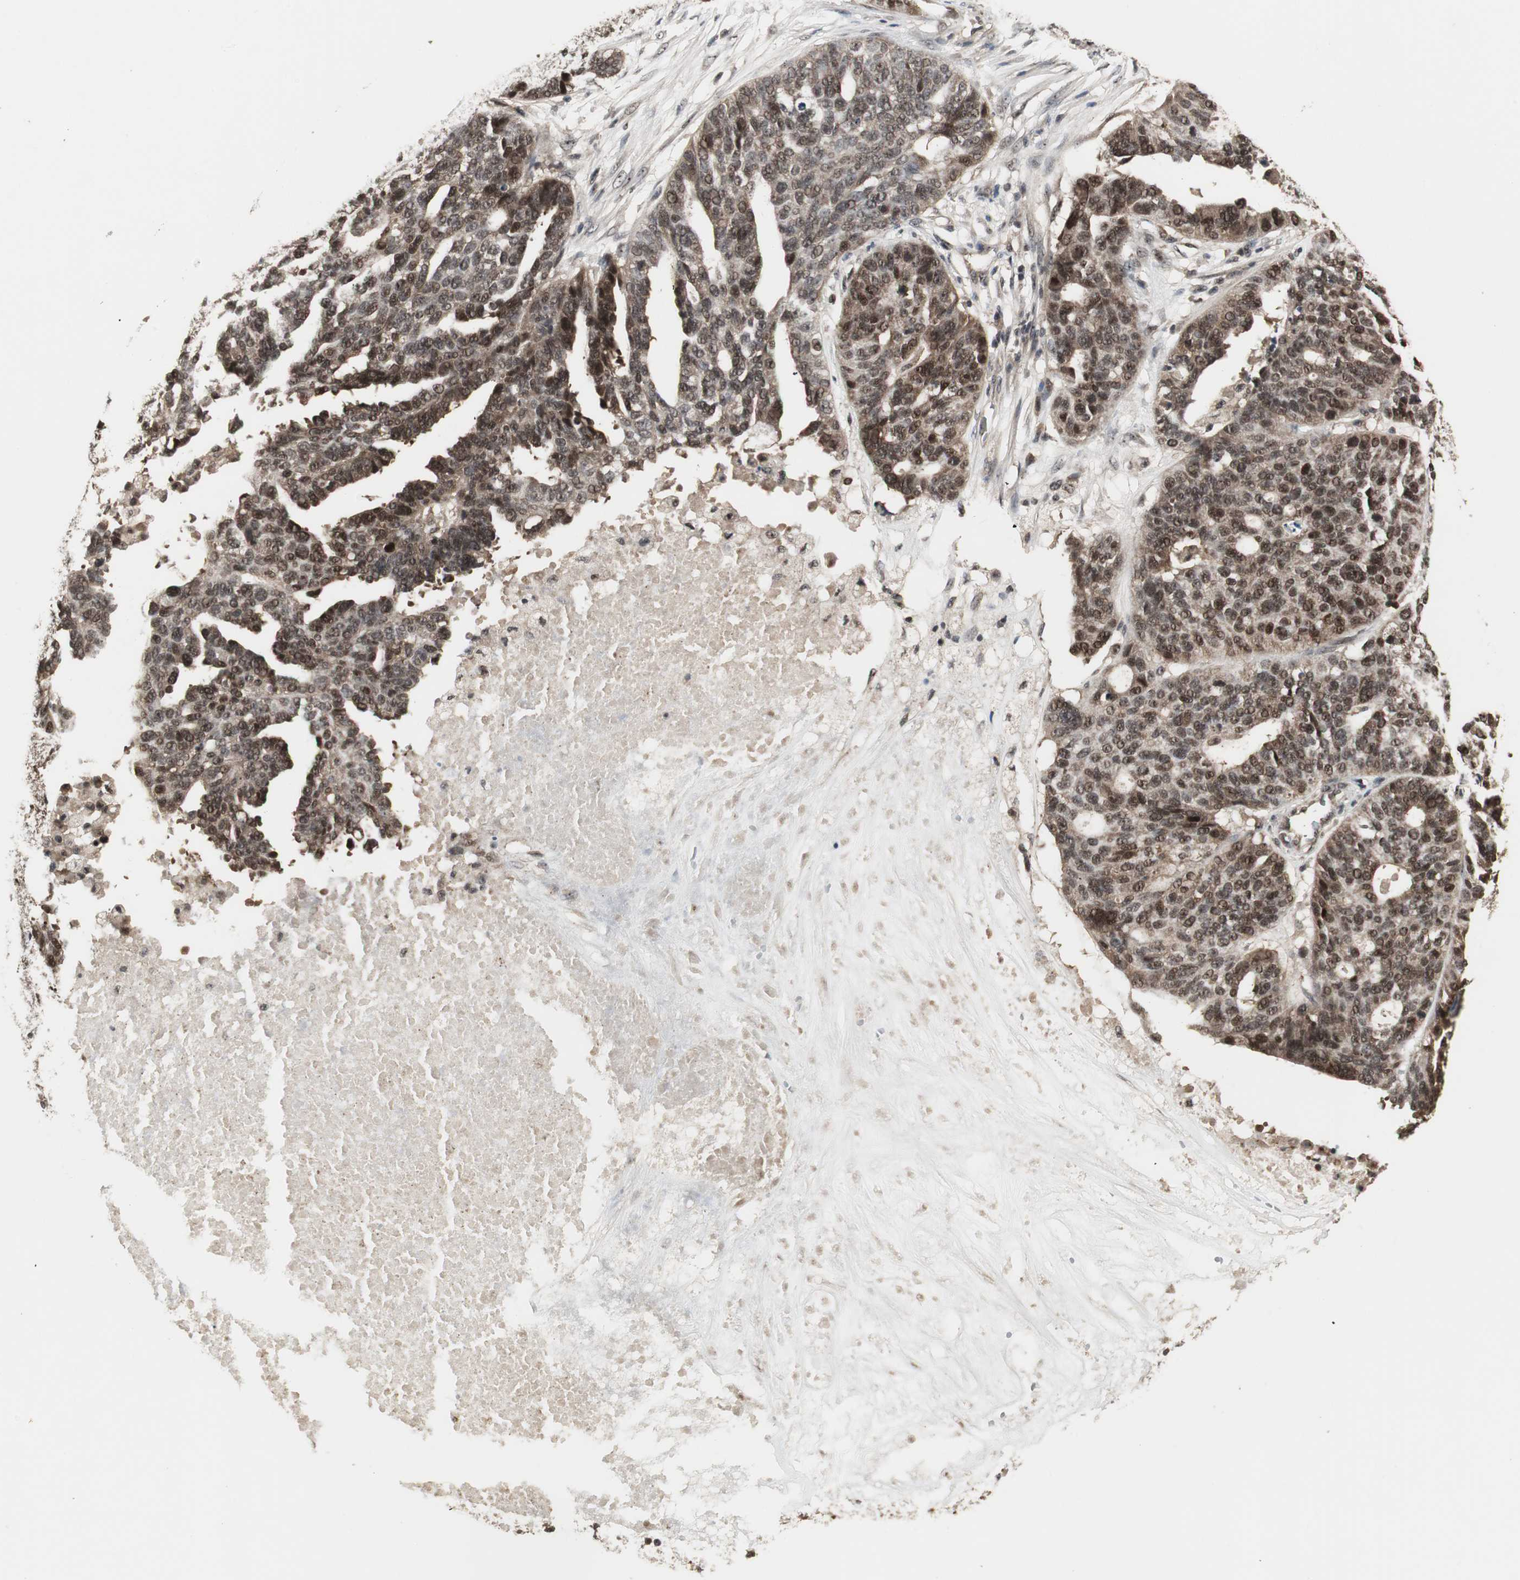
{"staining": {"intensity": "moderate", "quantity": ">75%", "location": "cytoplasmic/membranous,nuclear"}, "tissue": "ovarian cancer", "cell_type": "Tumor cells", "image_type": "cancer", "snomed": [{"axis": "morphology", "description": "Cystadenocarcinoma, serous, NOS"}, {"axis": "topography", "description": "Ovary"}], "caption": "Immunohistochemistry (IHC) photomicrograph of neoplastic tissue: human ovarian cancer stained using IHC shows medium levels of moderate protein expression localized specifically in the cytoplasmic/membranous and nuclear of tumor cells, appearing as a cytoplasmic/membranous and nuclear brown color.", "gene": "CSNK2B", "patient": {"sex": "female", "age": 59}}